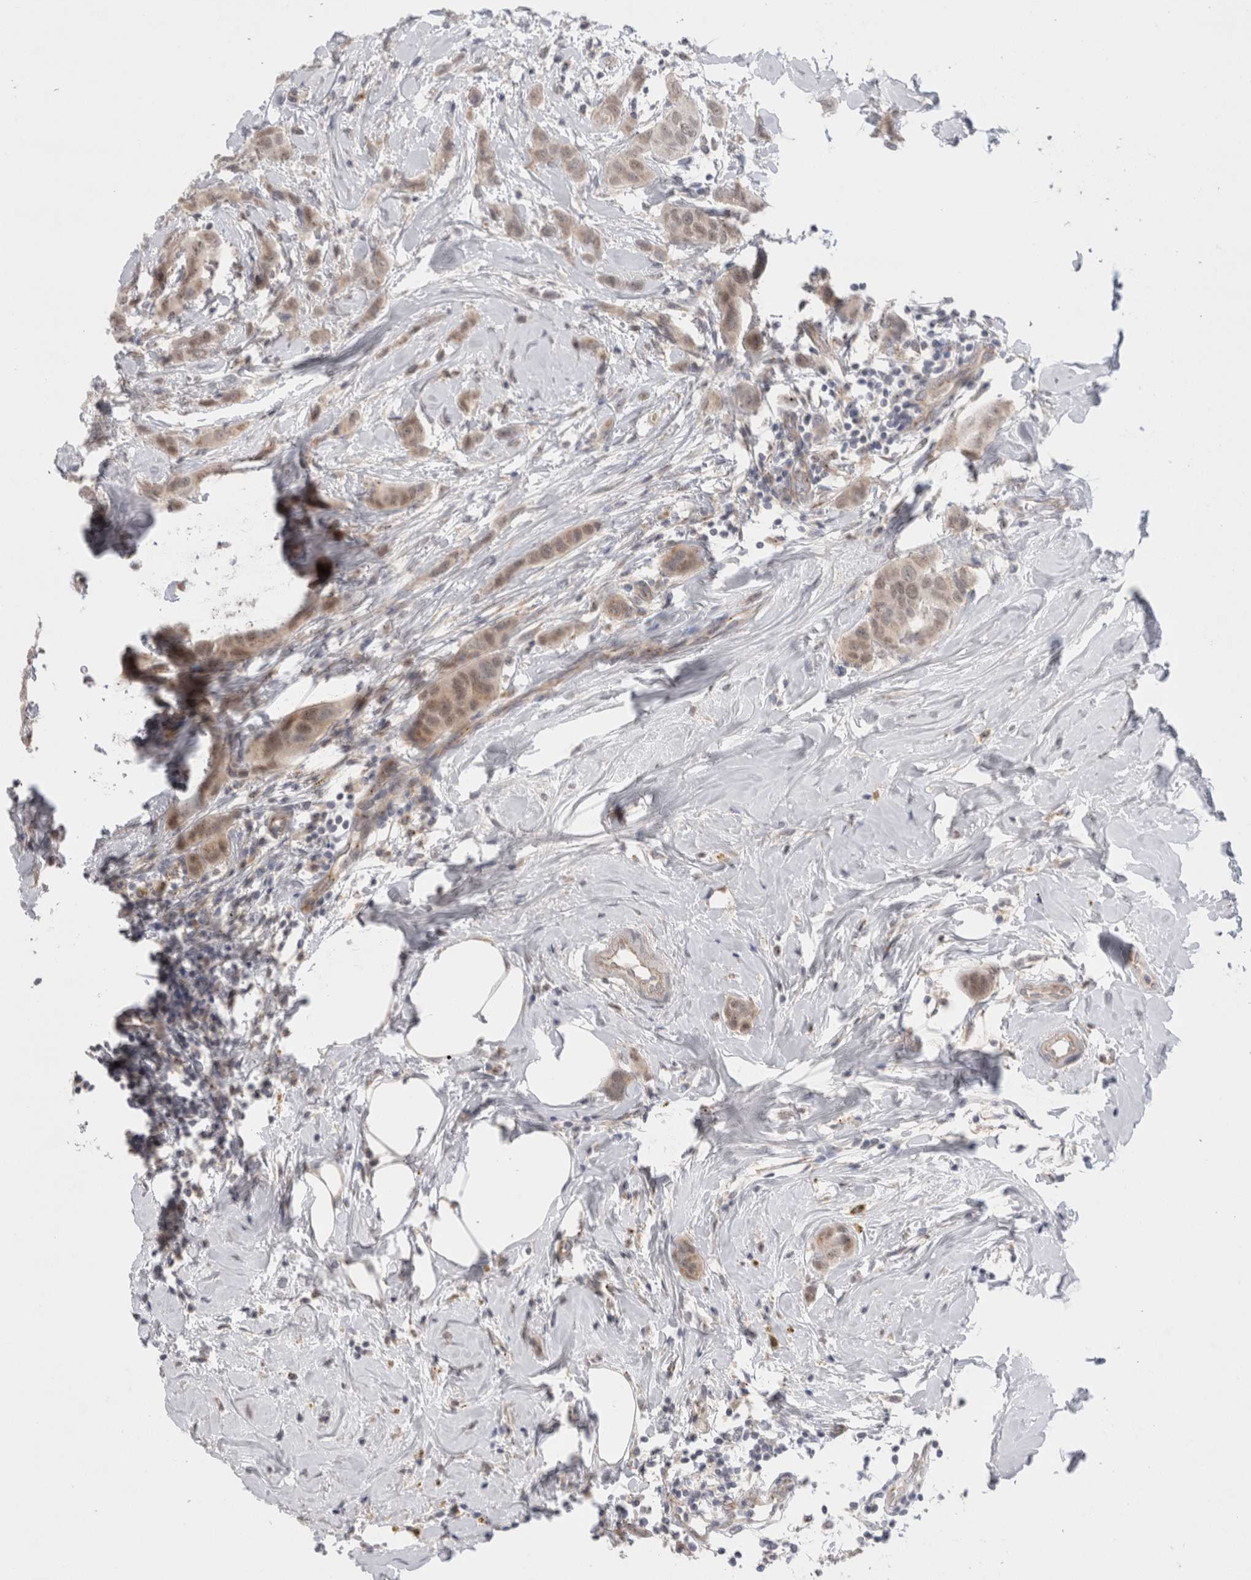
{"staining": {"intensity": "weak", "quantity": "<25%", "location": "cytoplasmic/membranous"}, "tissue": "breast cancer", "cell_type": "Tumor cells", "image_type": "cancer", "snomed": [{"axis": "morphology", "description": "Duct carcinoma"}, {"axis": "topography", "description": "Breast"}], "caption": "Breast cancer (infiltrating ductal carcinoma) was stained to show a protein in brown. There is no significant staining in tumor cells. (DAB (3,3'-diaminobenzidine) IHC, high magnification).", "gene": "BICD2", "patient": {"sex": "female", "age": 50}}